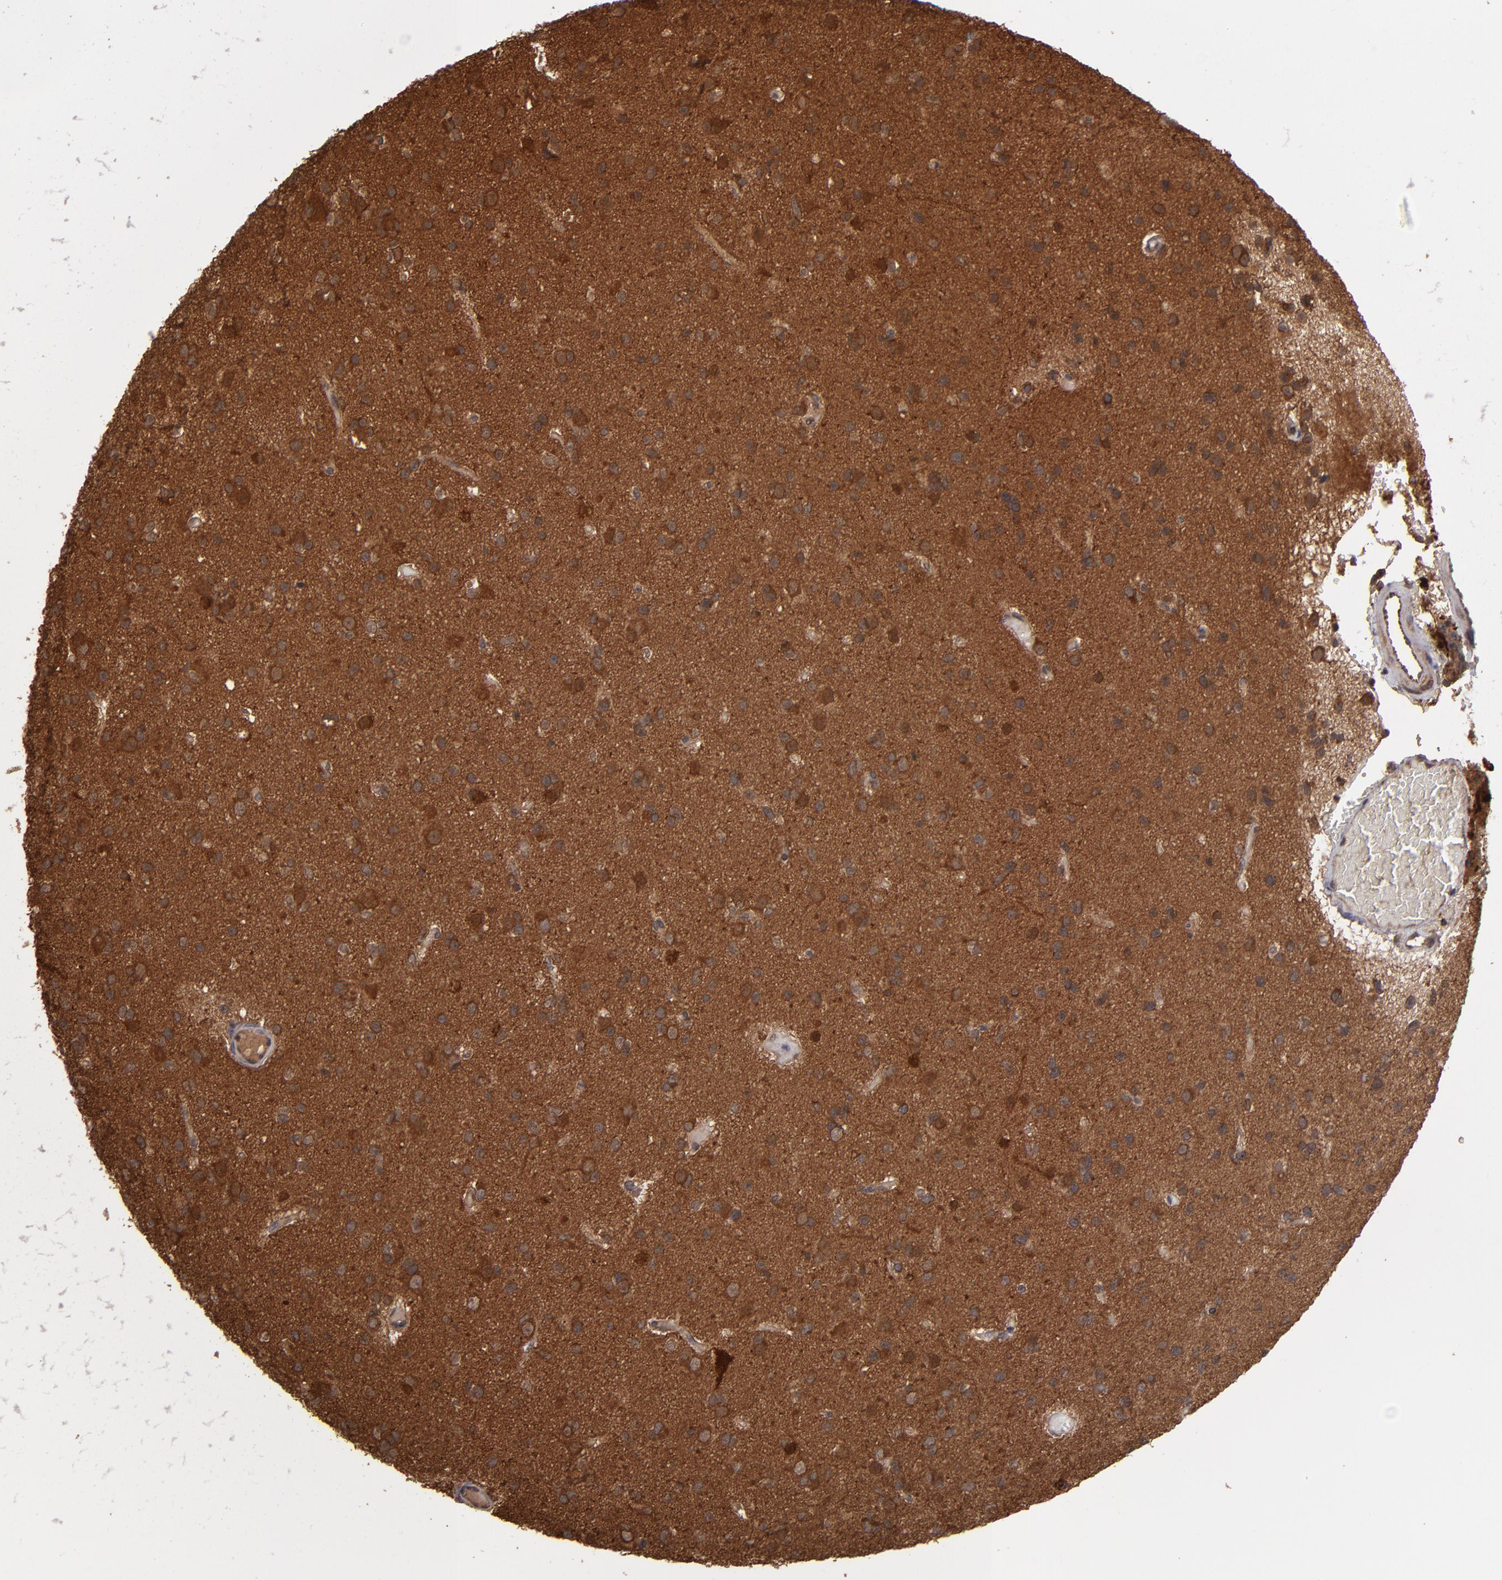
{"staining": {"intensity": "moderate", "quantity": ">75%", "location": "cytoplasmic/membranous"}, "tissue": "glioma", "cell_type": "Tumor cells", "image_type": "cancer", "snomed": [{"axis": "morphology", "description": "Glioma, malignant, Low grade"}, {"axis": "topography", "description": "Brain"}], "caption": "Immunohistochemical staining of malignant low-grade glioma shows medium levels of moderate cytoplasmic/membranous staining in approximately >75% of tumor cells.", "gene": "RPS6KA6", "patient": {"sex": "male", "age": 42}}